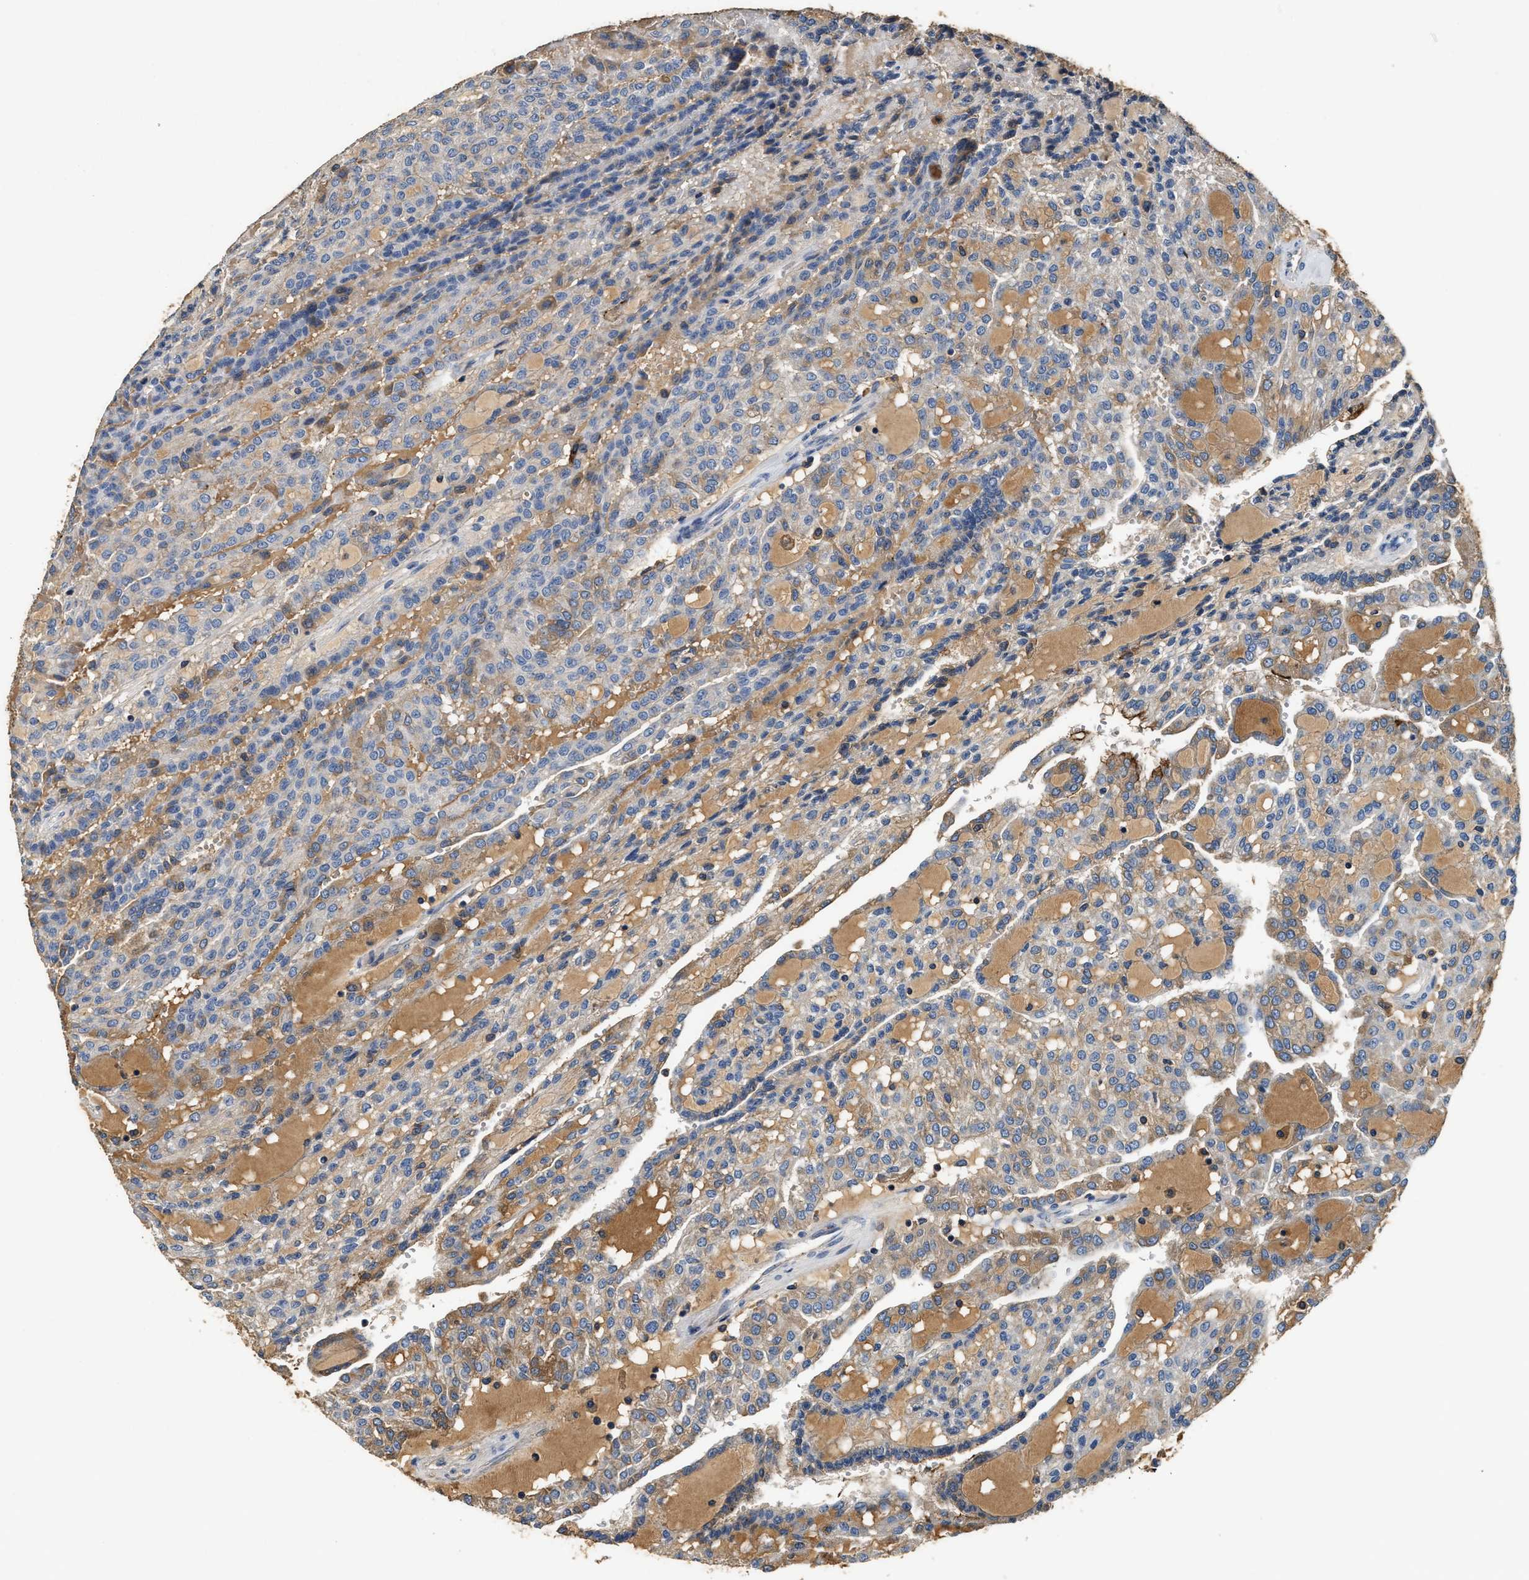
{"staining": {"intensity": "weak", "quantity": ">75%", "location": "cytoplasmic/membranous"}, "tissue": "renal cancer", "cell_type": "Tumor cells", "image_type": "cancer", "snomed": [{"axis": "morphology", "description": "Adenocarcinoma, NOS"}, {"axis": "topography", "description": "Kidney"}], "caption": "A high-resolution photomicrograph shows immunohistochemistry staining of adenocarcinoma (renal), which displays weak cytoplasmic/membranous expression in about >75% of tumor cells. The protein of interest is shown in brown color, while the nuclei are stained blue.", "gene": "C3", "patient": {"sex": "male", "age": 63}}